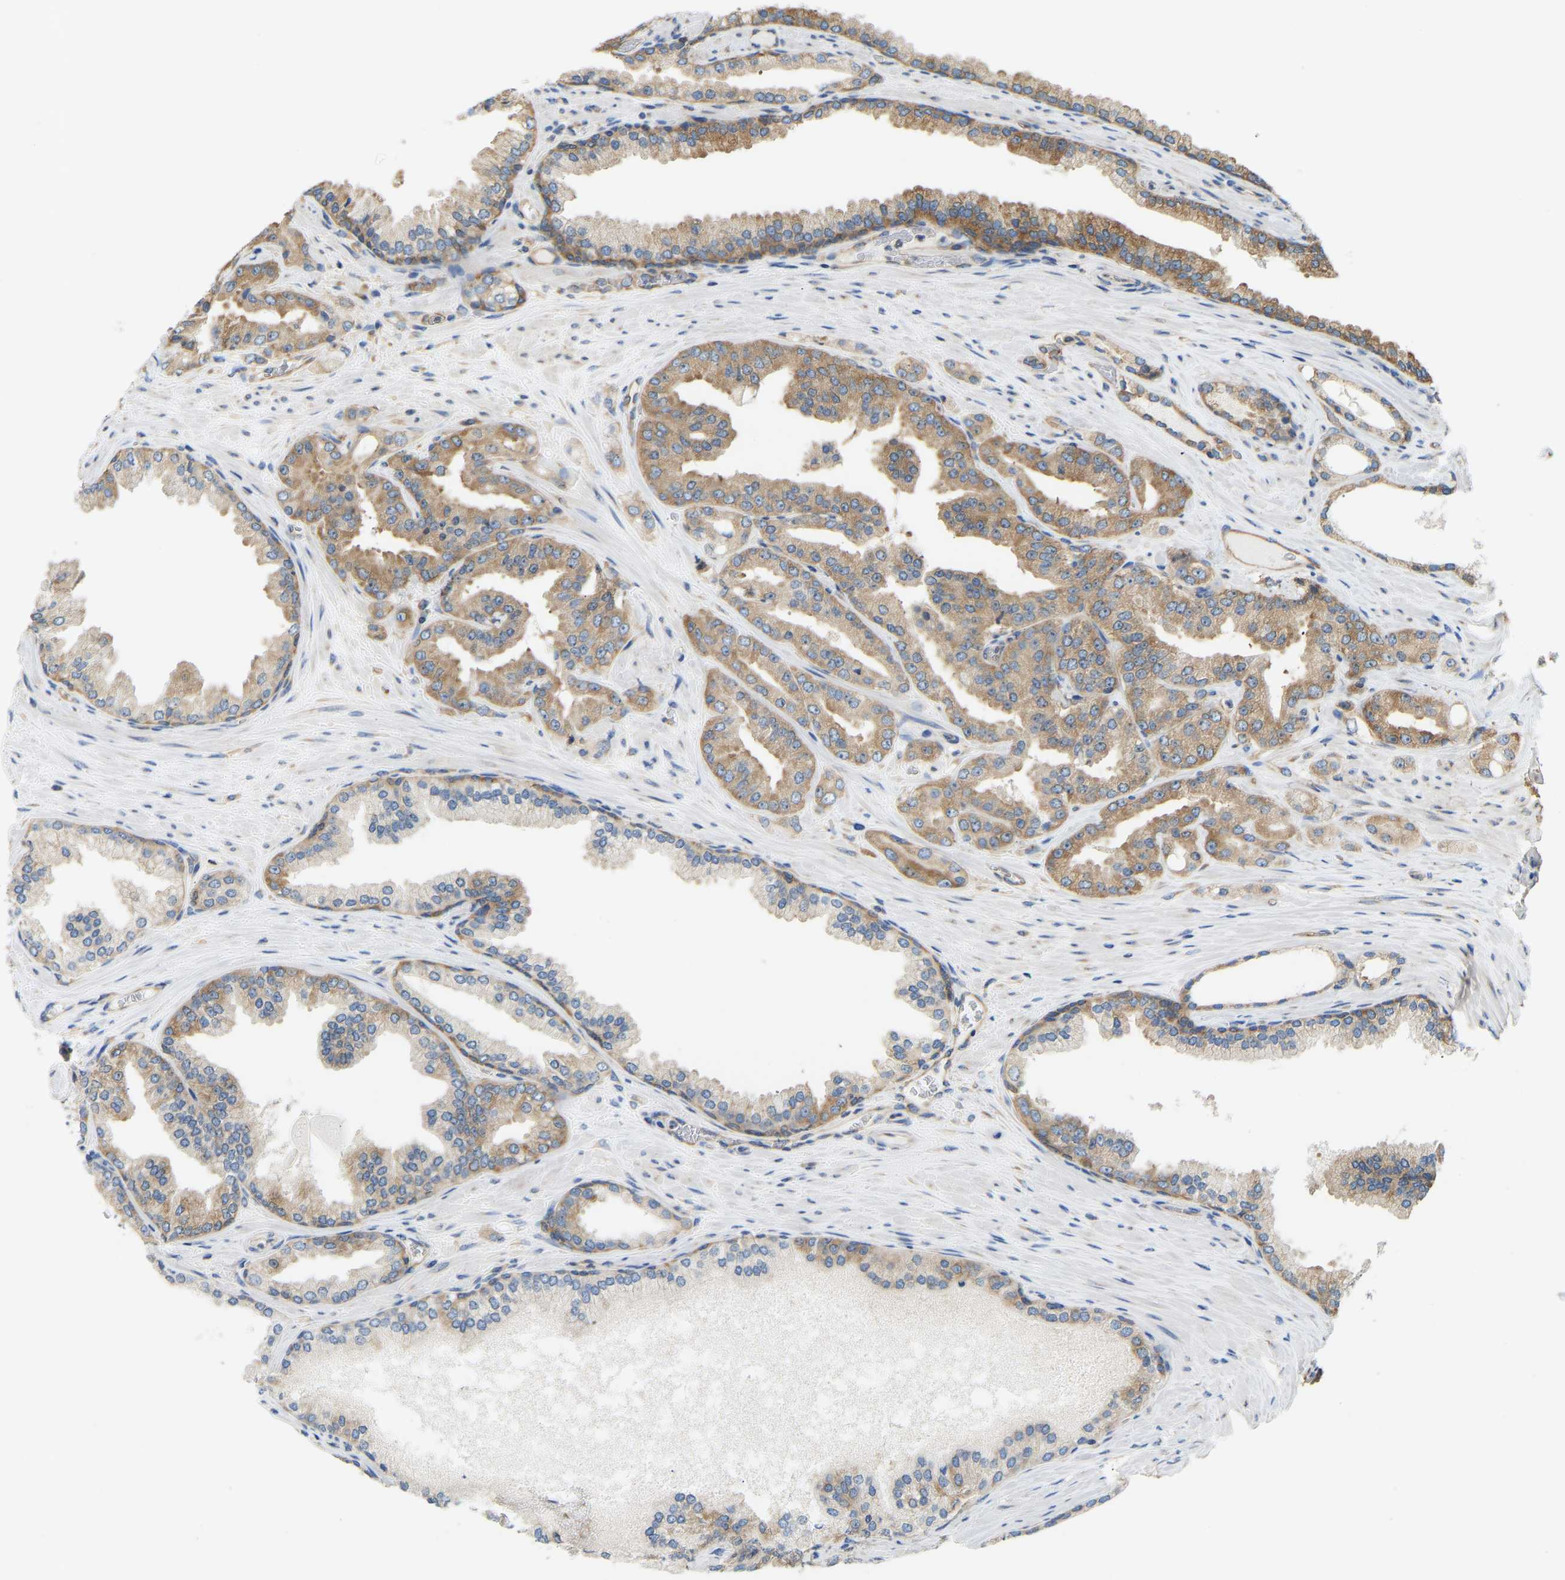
{"staining": {"intensity": "moderate", "quantity": ">75%", "location": "cytoplasmic/membranous"}, "tissue": "prostate cancer", "cell_type": "Tumor cells", "image_type": "cancer", "snomed": [{"axis": "morphology", "description": "Adenocarcinoma, High grade"}, {"axis": "topography", "description": "Prostate"}], "caption": "High-magnification brightfield microscopy of prostate high-grade adenocarcinoma stained with DAB (brown) and counterstained with hematoxylin (blue). tumor cells exhibit moderate cytoplasmic/membranous expression is identified in approximately>75% of cells.", "gene": "RPS6KB2", "patient": {"sex": "male", "age": 71}}